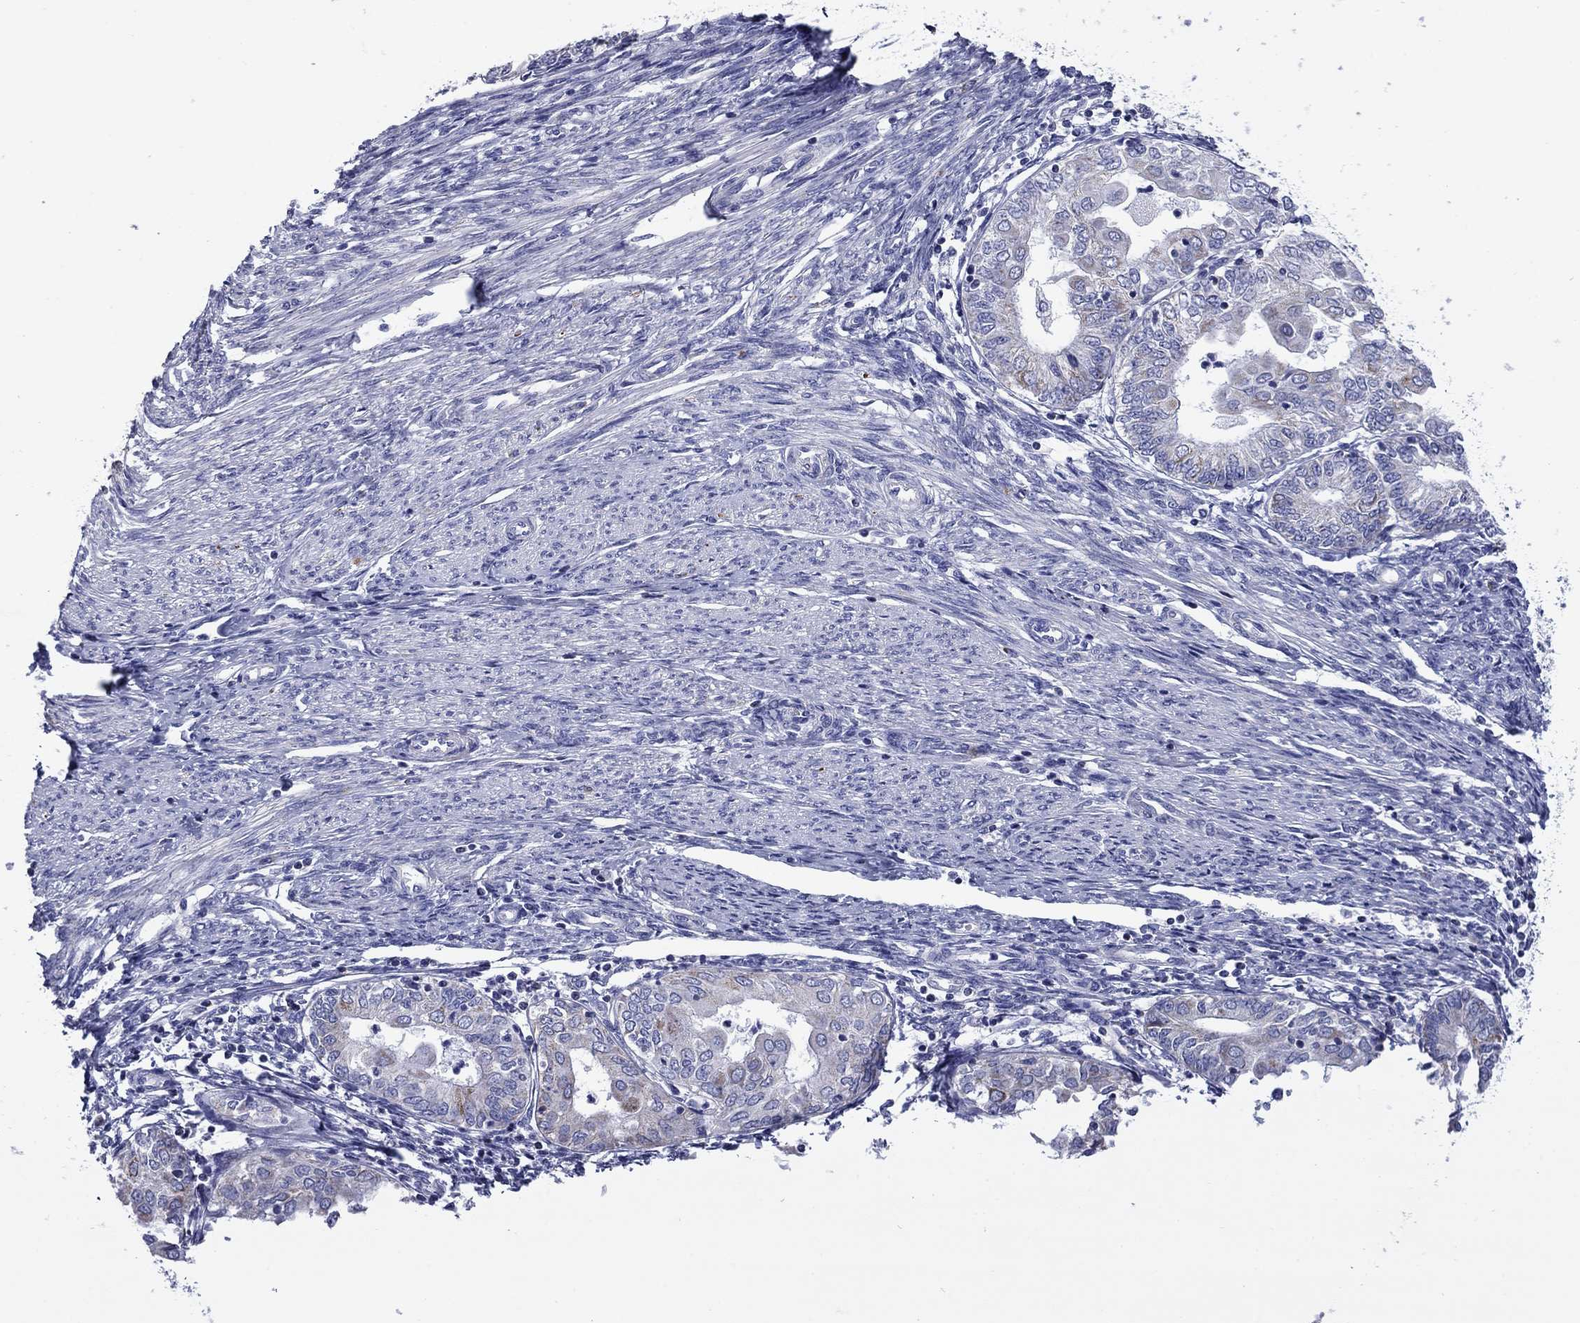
{"staining": {"intensity": "weak", "quantity": "<25%", "location": "cytoplasmic/membranous"}, "tissue": "endometrial cancer", "cell_type": "Tumor cells", "image_type": "cancer", "snomed": [{"axis": "morphology", "description": "Adenocarcinoma, NOS"}, {"axis": "topography", "description": "Endometrium"}], "caption": "Immunohistochemistry (IHC) micrograph of human endometrial adenocarcinoma stained for a protein (brown), which displays no staining in tumor cells.", "gene": "ACADSB", "patient": {"sex": "female", "age": 68}}